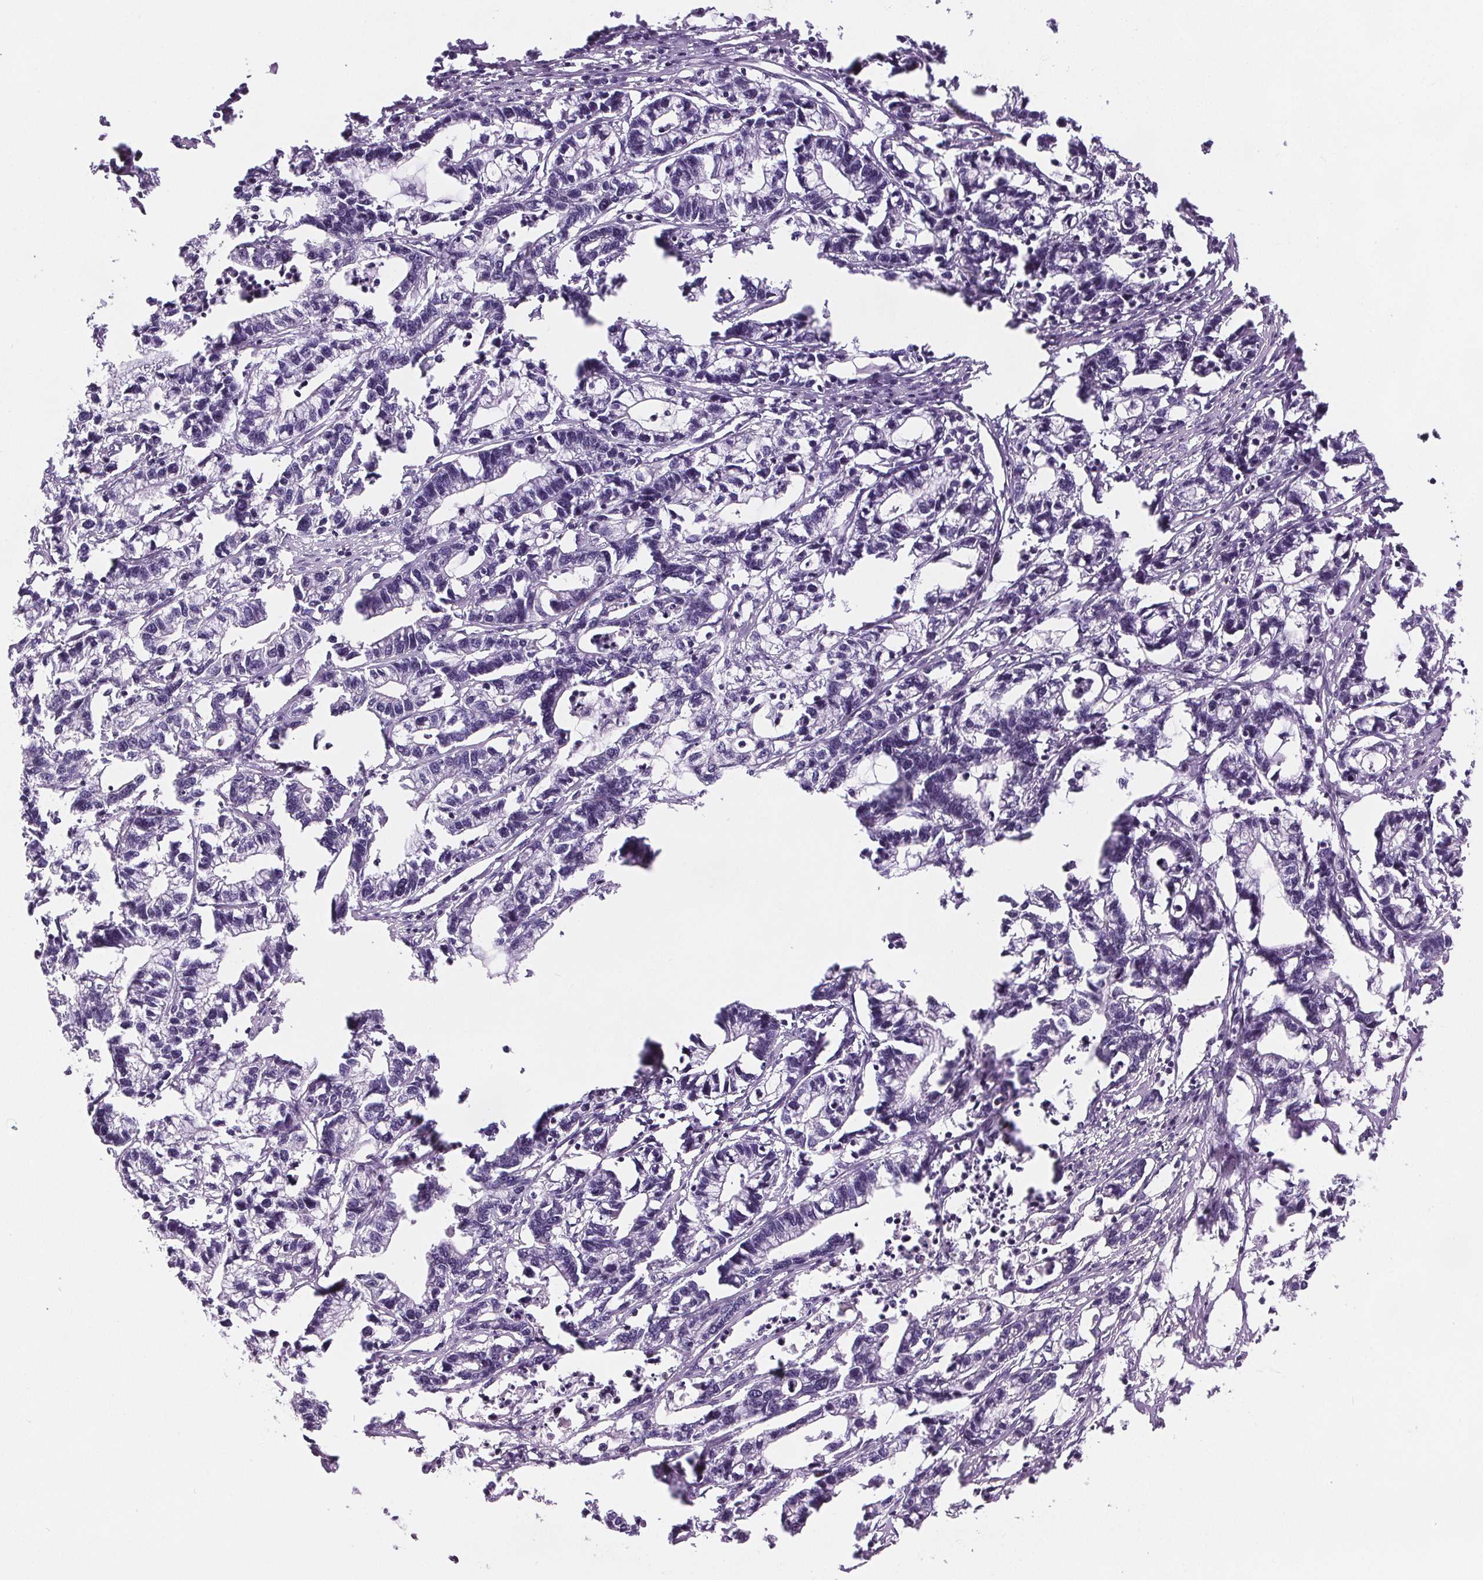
{"staining": {"intensity": "negative", "quantity": "none", "location": "none"}, "tissue": "stomach cancer", "cell_type": "Tumor cells", "image_type": "cancer", "snomed": [{"axis": "morphology", "description": "Adenocarcinoma, NOS"}, {"axis": "topography", "description": "Stomach"}], "caption": "Tumor cells show no significant staining in stomach cancer. The staining was performed using DAB (3,3'-diaminobenzidine) to visualize the protein expression in brown, while the nuclei were stained in blue with hematoxylin (Magnification: 20x).", "gene": "CD5L", "patient": {"sex": "male", "age": 83}}